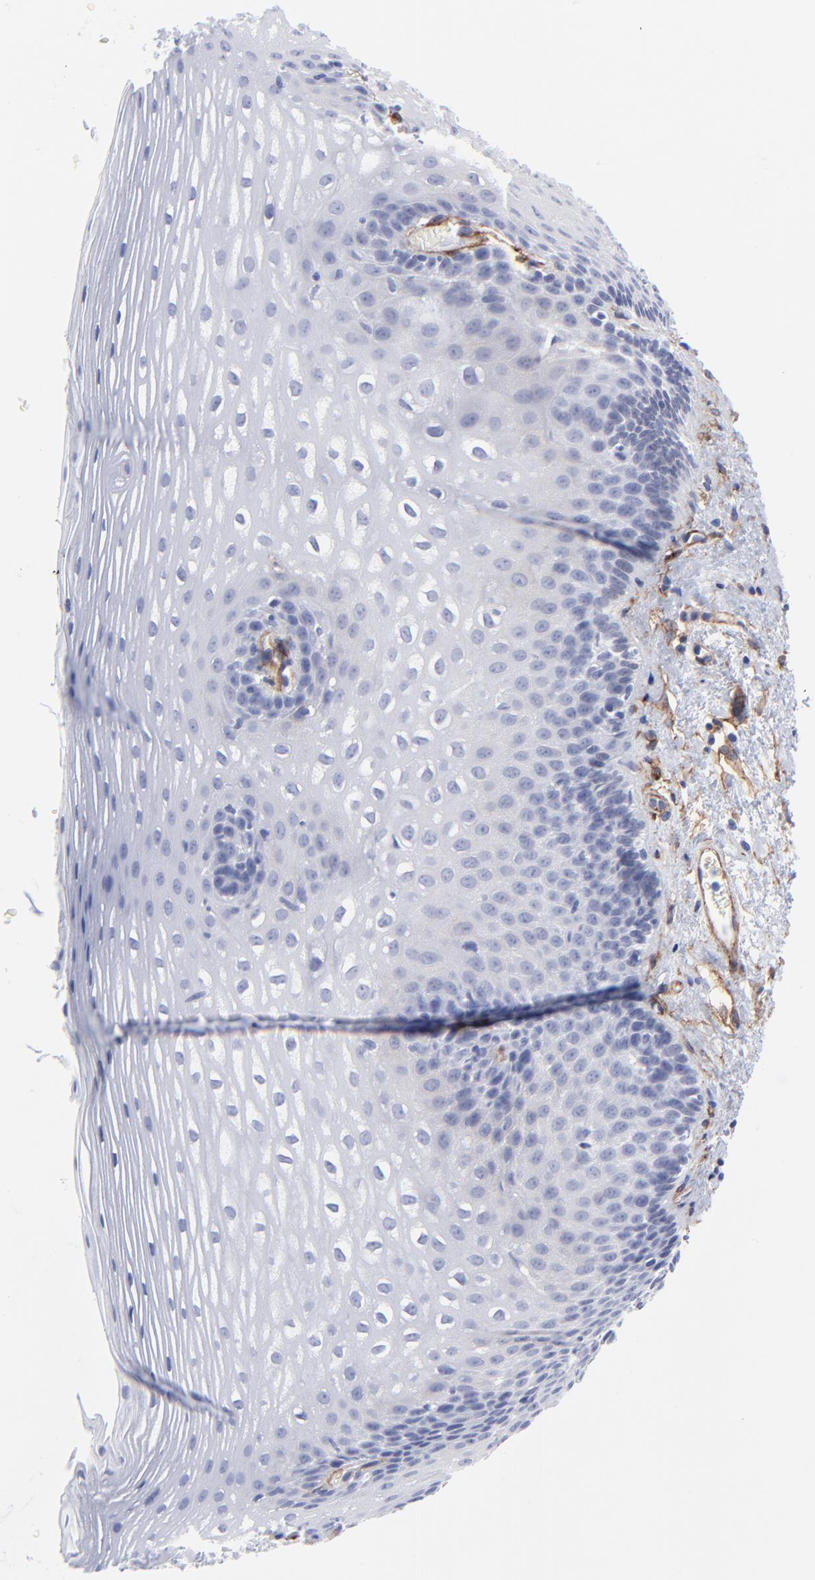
{"staining": {"intensity": "negative", "quantity": "none", "location": "none"}, "tissue": "esophagus", "cell_type": "Squamous epithelial cells", "image_type": "normal", "snomed": [{"axis": "morphology", "description": "Normal tissue, NOS"}, {"axis": "topography", "description": "Esophagus"}], "caption": "IHC photomicrograph of normal human esophagus stained for a protein (brown), which reveals no staining in squamous epithelial cells.", "gene": "PDGFRB", "patient": {"sex": "female", "age": 70}}